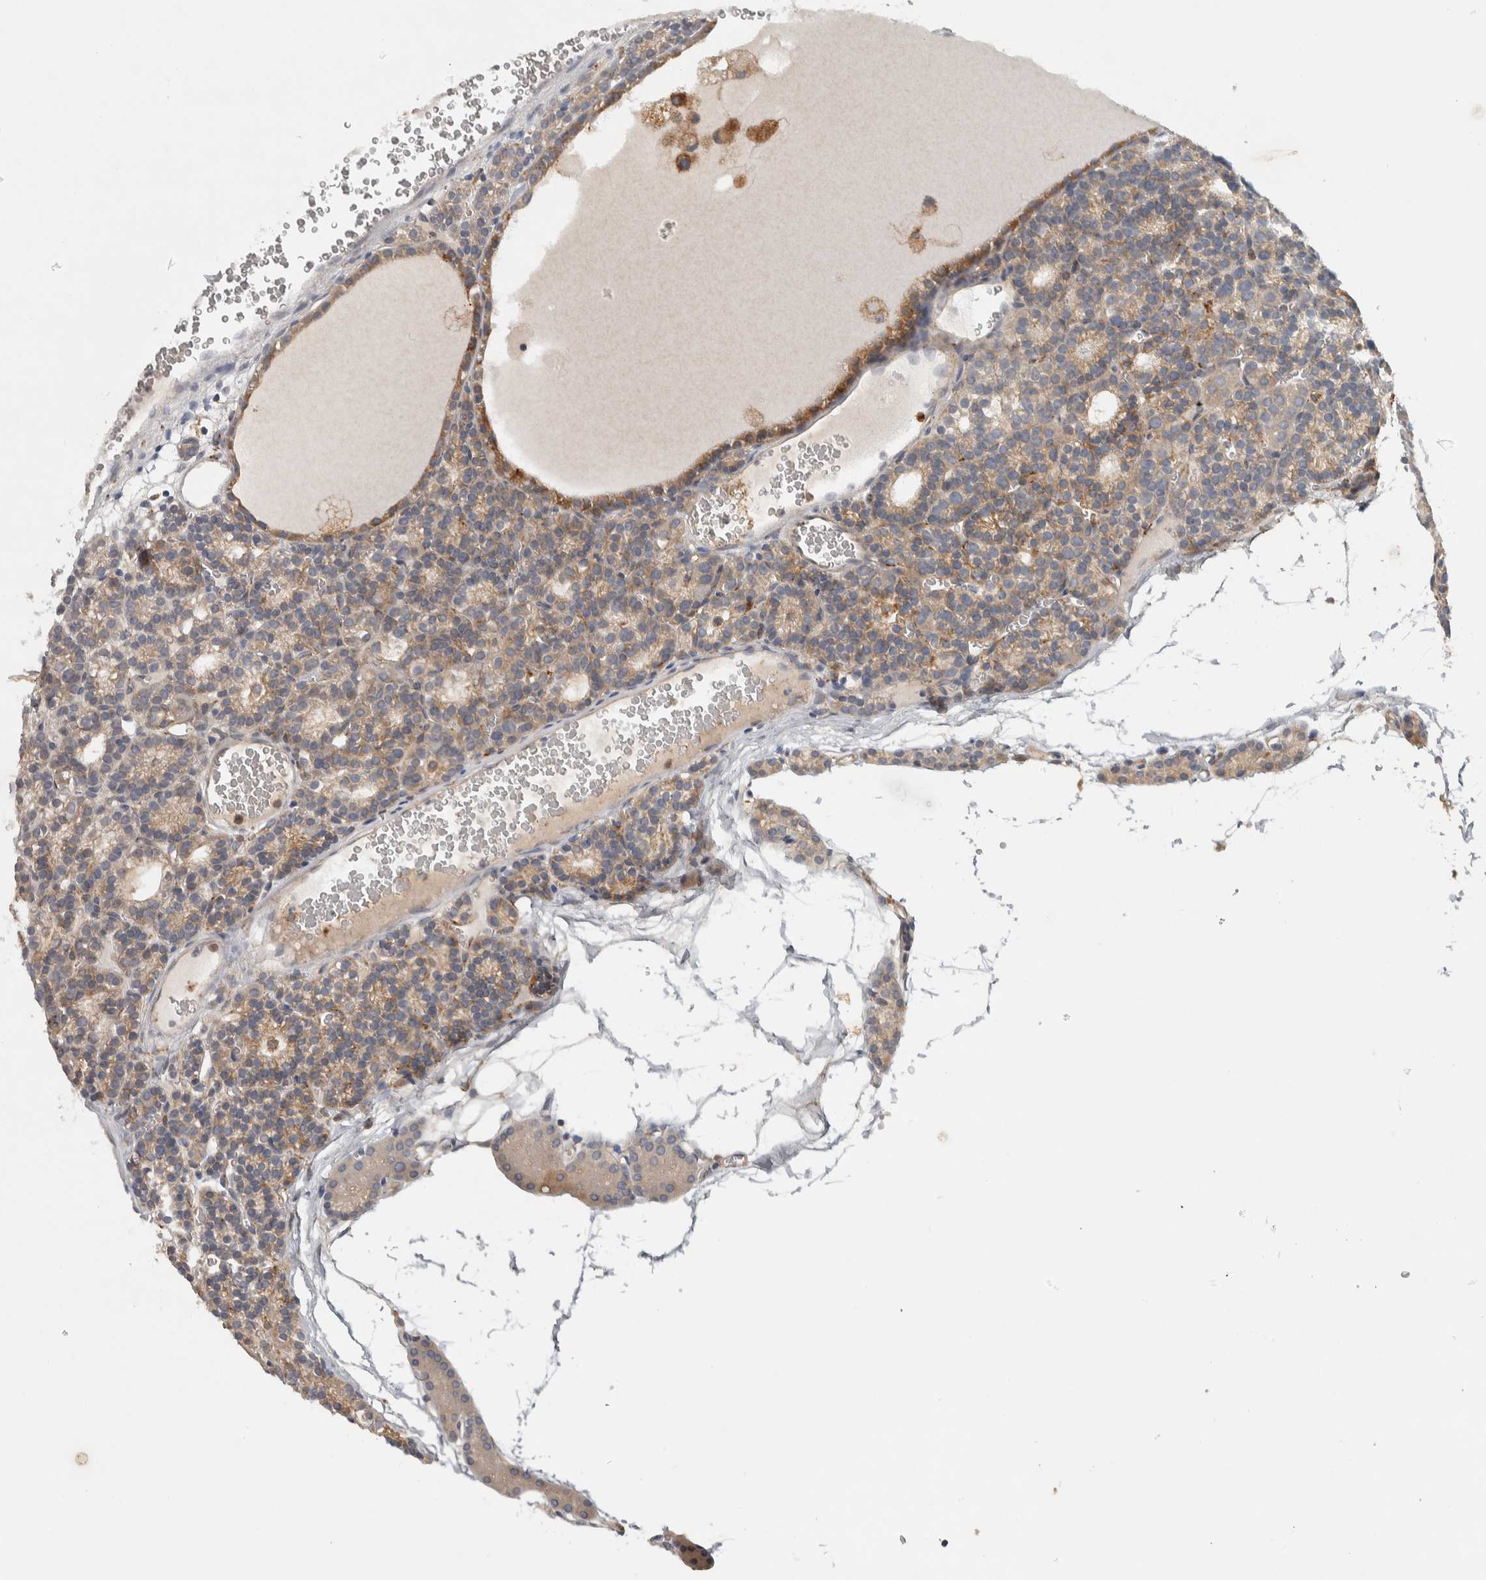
{"staining": {"intensity": "weak", "quantity": ">75%", "location": "cytoplasmic/membranous"}, "tissue": "parathyroid gland", "cell_type": "Glandular cells", "image_type": "normal", "snomed": [{"axis": "morphology", "description": "Normal tissue, NOS"}, {"axis": "morphology", "description": "Adenoma, NOS"}, {"axis": "topography", "description": "Parathyroid gland"}], "caption": "Immunohistochemical staining of unremarkable parathyroid gland demonstrates low levels of weak cytoplasmic/membranous expression in about >75% of glandular cells. (DAB = brown stain, brightfield microscopy at high magnification).", "gene": "ADPRM", "patient": {"sex": "female", "age": 58}}